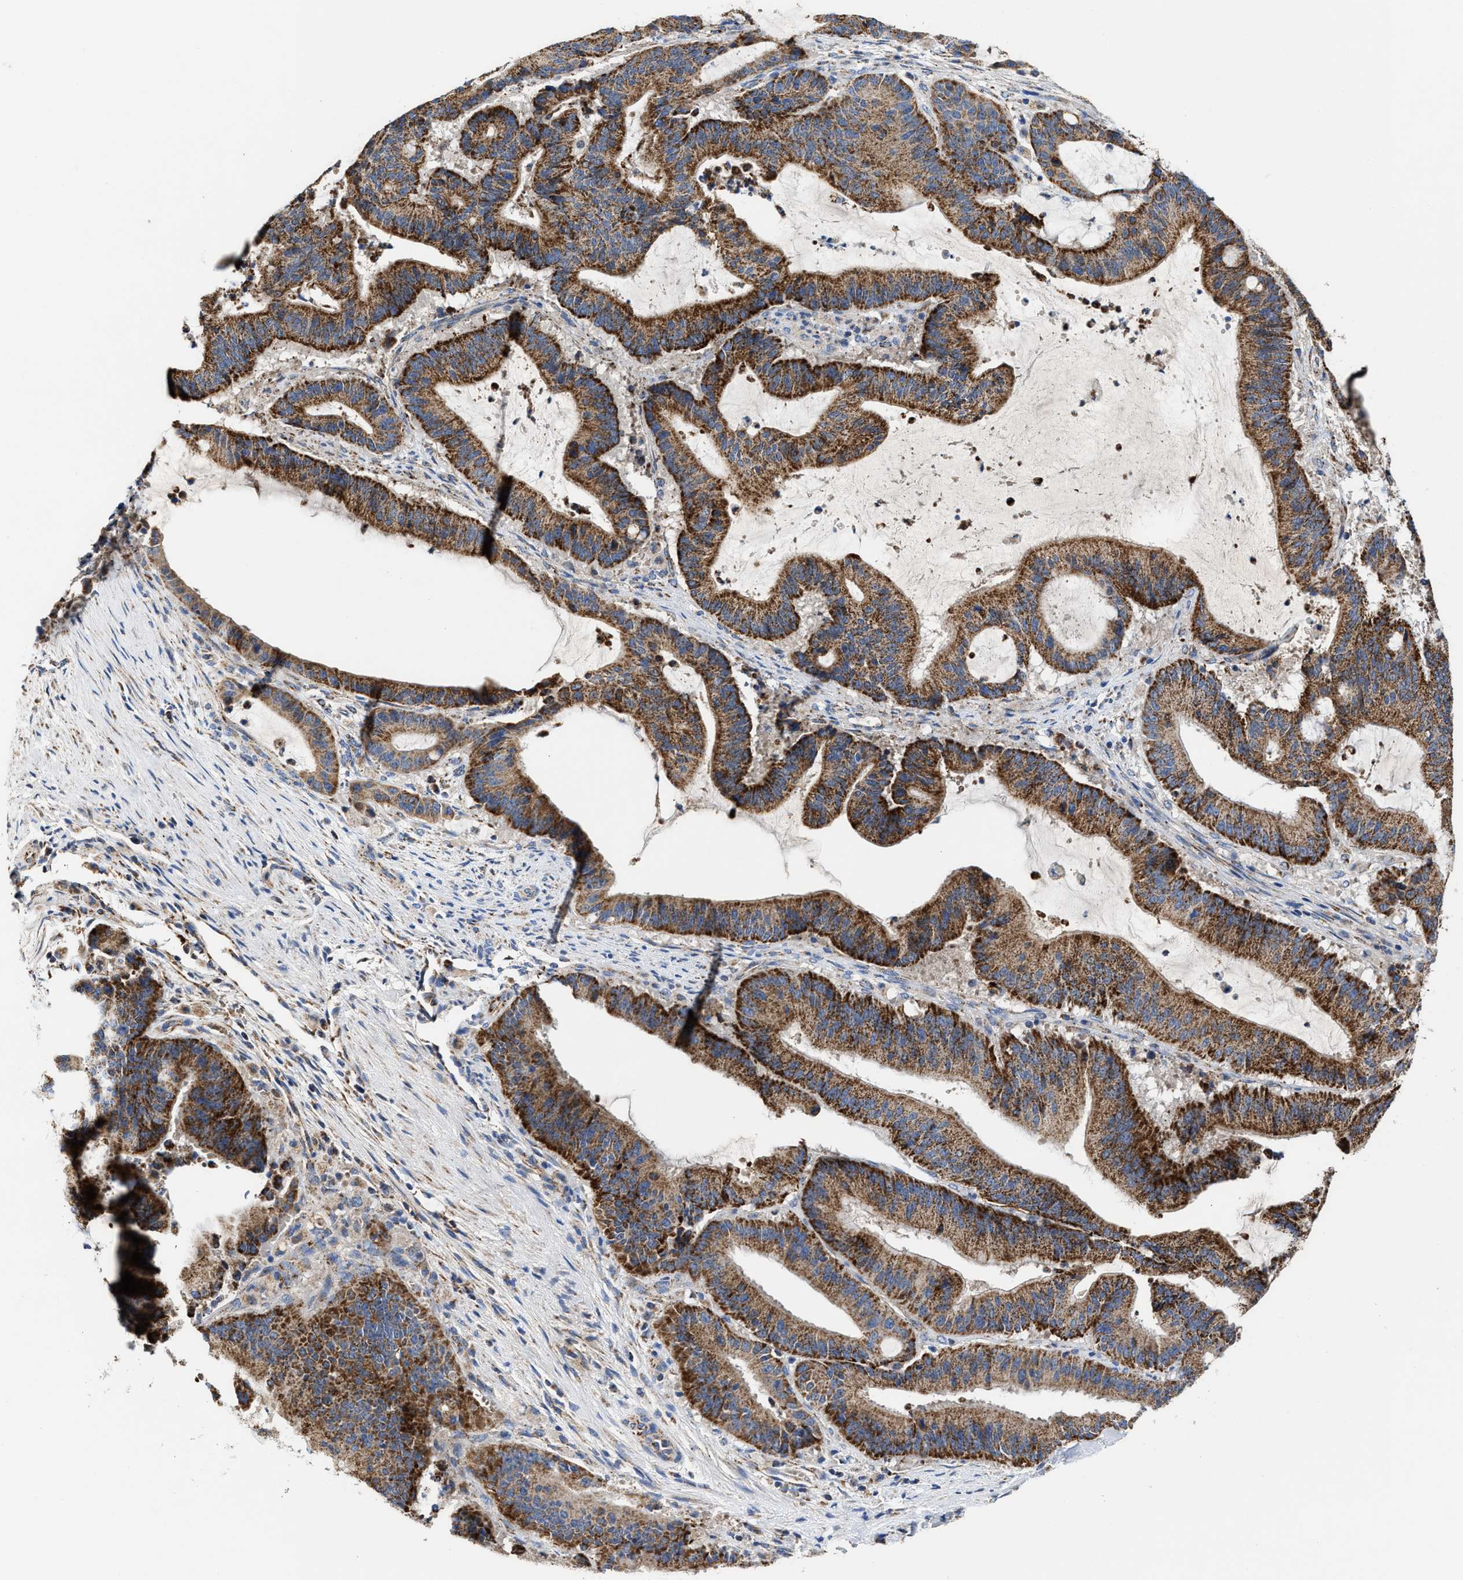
{"staining": {"intensity": "strong", "quantity": ">75%", "location": "cytoplasmic/membranous"}, "tissue": "liver cancer", "cell_type": "Tumor cells", "image_type": "cancer", "snomed": [{"axis": "morphology", "description": "Normal tissue, NOS"}, {"axis": "morphology", "description": "Cholangiocarcinoma"}, {"axis": "topography", "description": "Liver"}, {"axis": "topography", "description": "Peripheral nerve tissue"}], "caption": "This image shows immunohistochemistry staining of human cholangiocarcinoma (liver), with high strong cytoplasmic/membranous positivity in about >75% of tumor cells.", "gene": "MECR", "patient": {"sex": "female", "age": 73}}